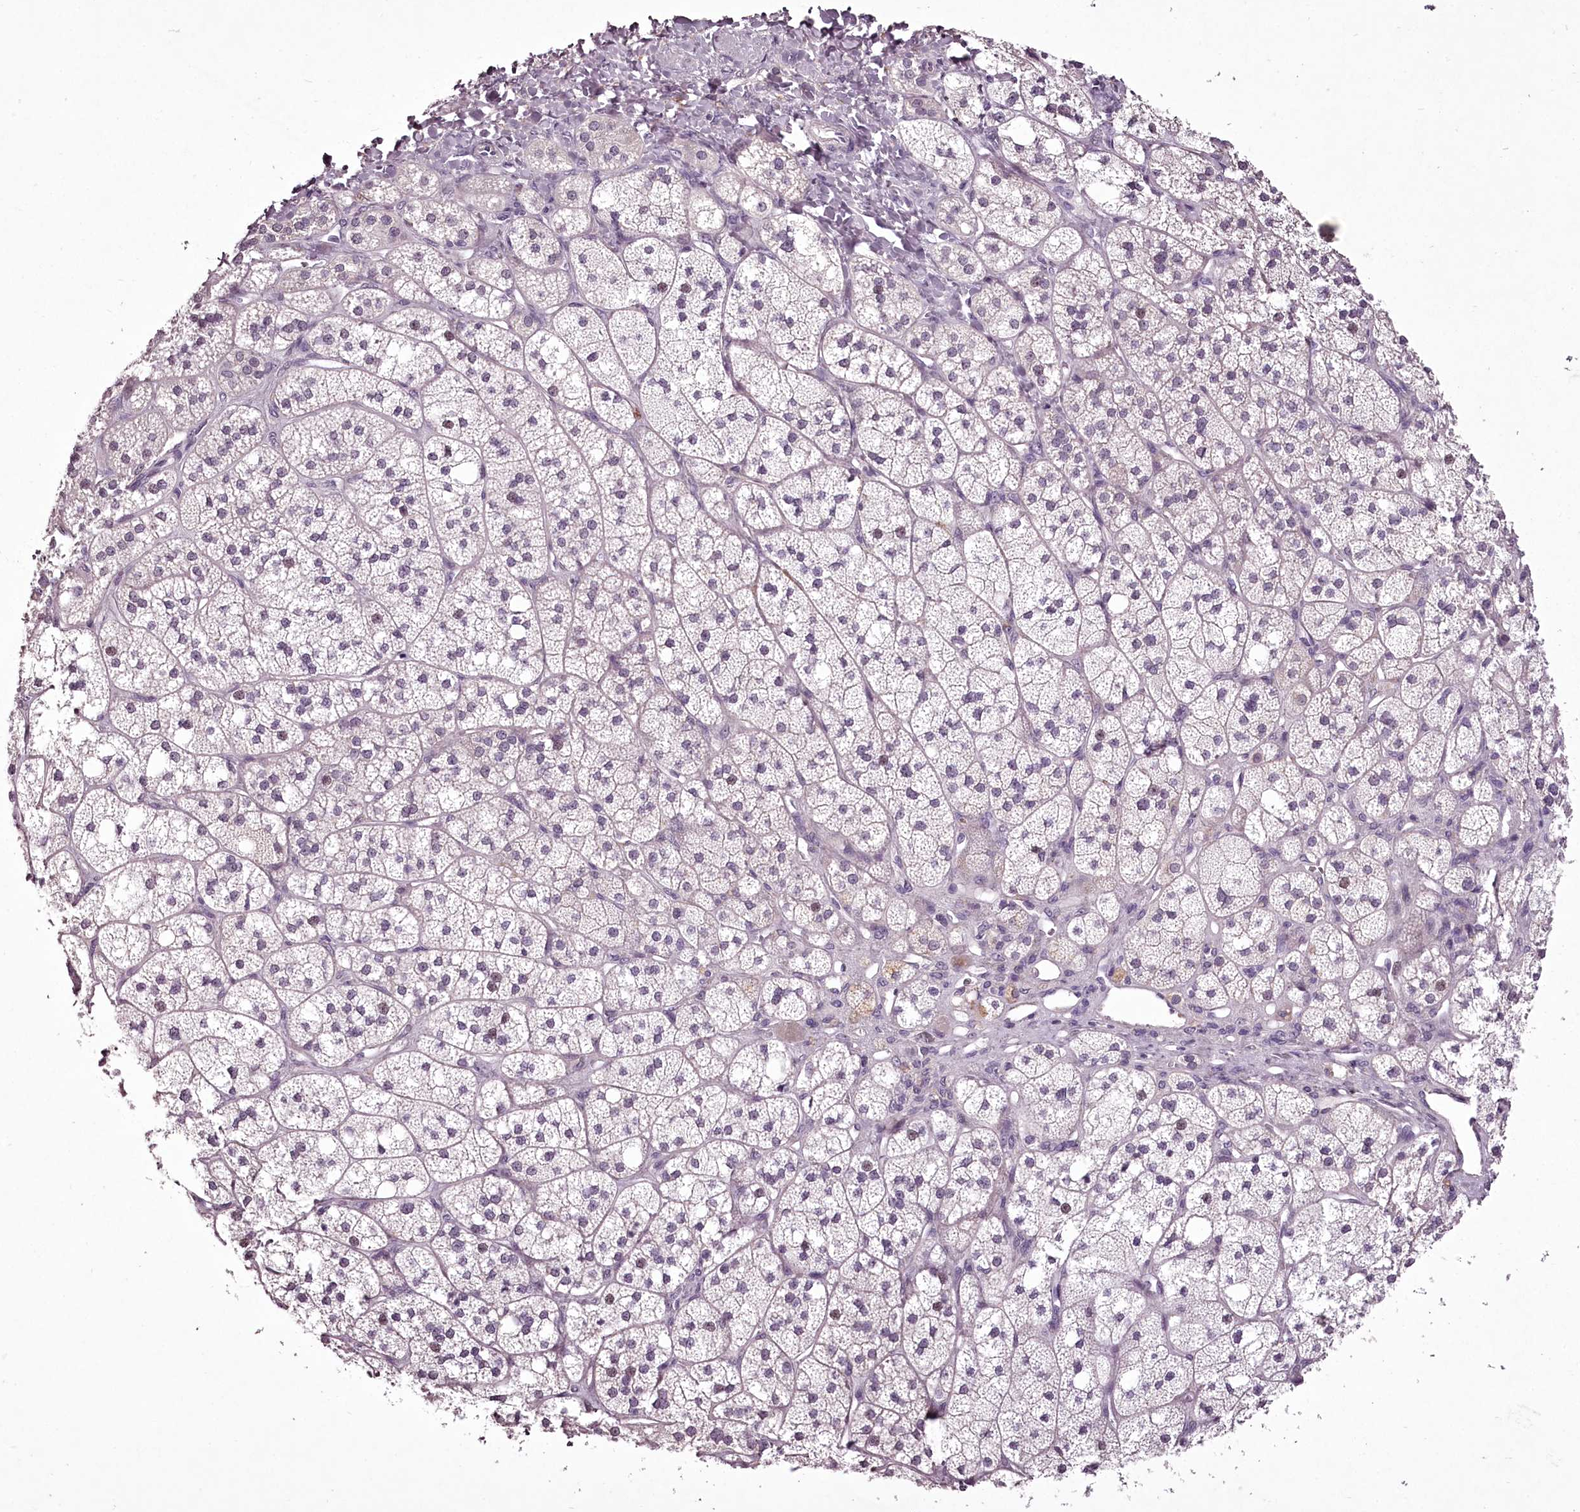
{"staining": {"intensity": "negative", "quantity": "none", "location": "none"}, "tissue": "adrenal gland", "cell_type": "Glandular cells", "image_type": "normal", "snomed": [{"axis": "morphology", "description": "Normal tissue, NOS"}, {"axis": "topography", "description": "Adrenal gland"}], "caption": "High power microscopy histopathology image of an IHC histopathology image of unremarkable adrenal gland, revealing no significant expression in glandular cells.", "gene": "C1orf56", "patient": {"sex": "male", "age": 61}}